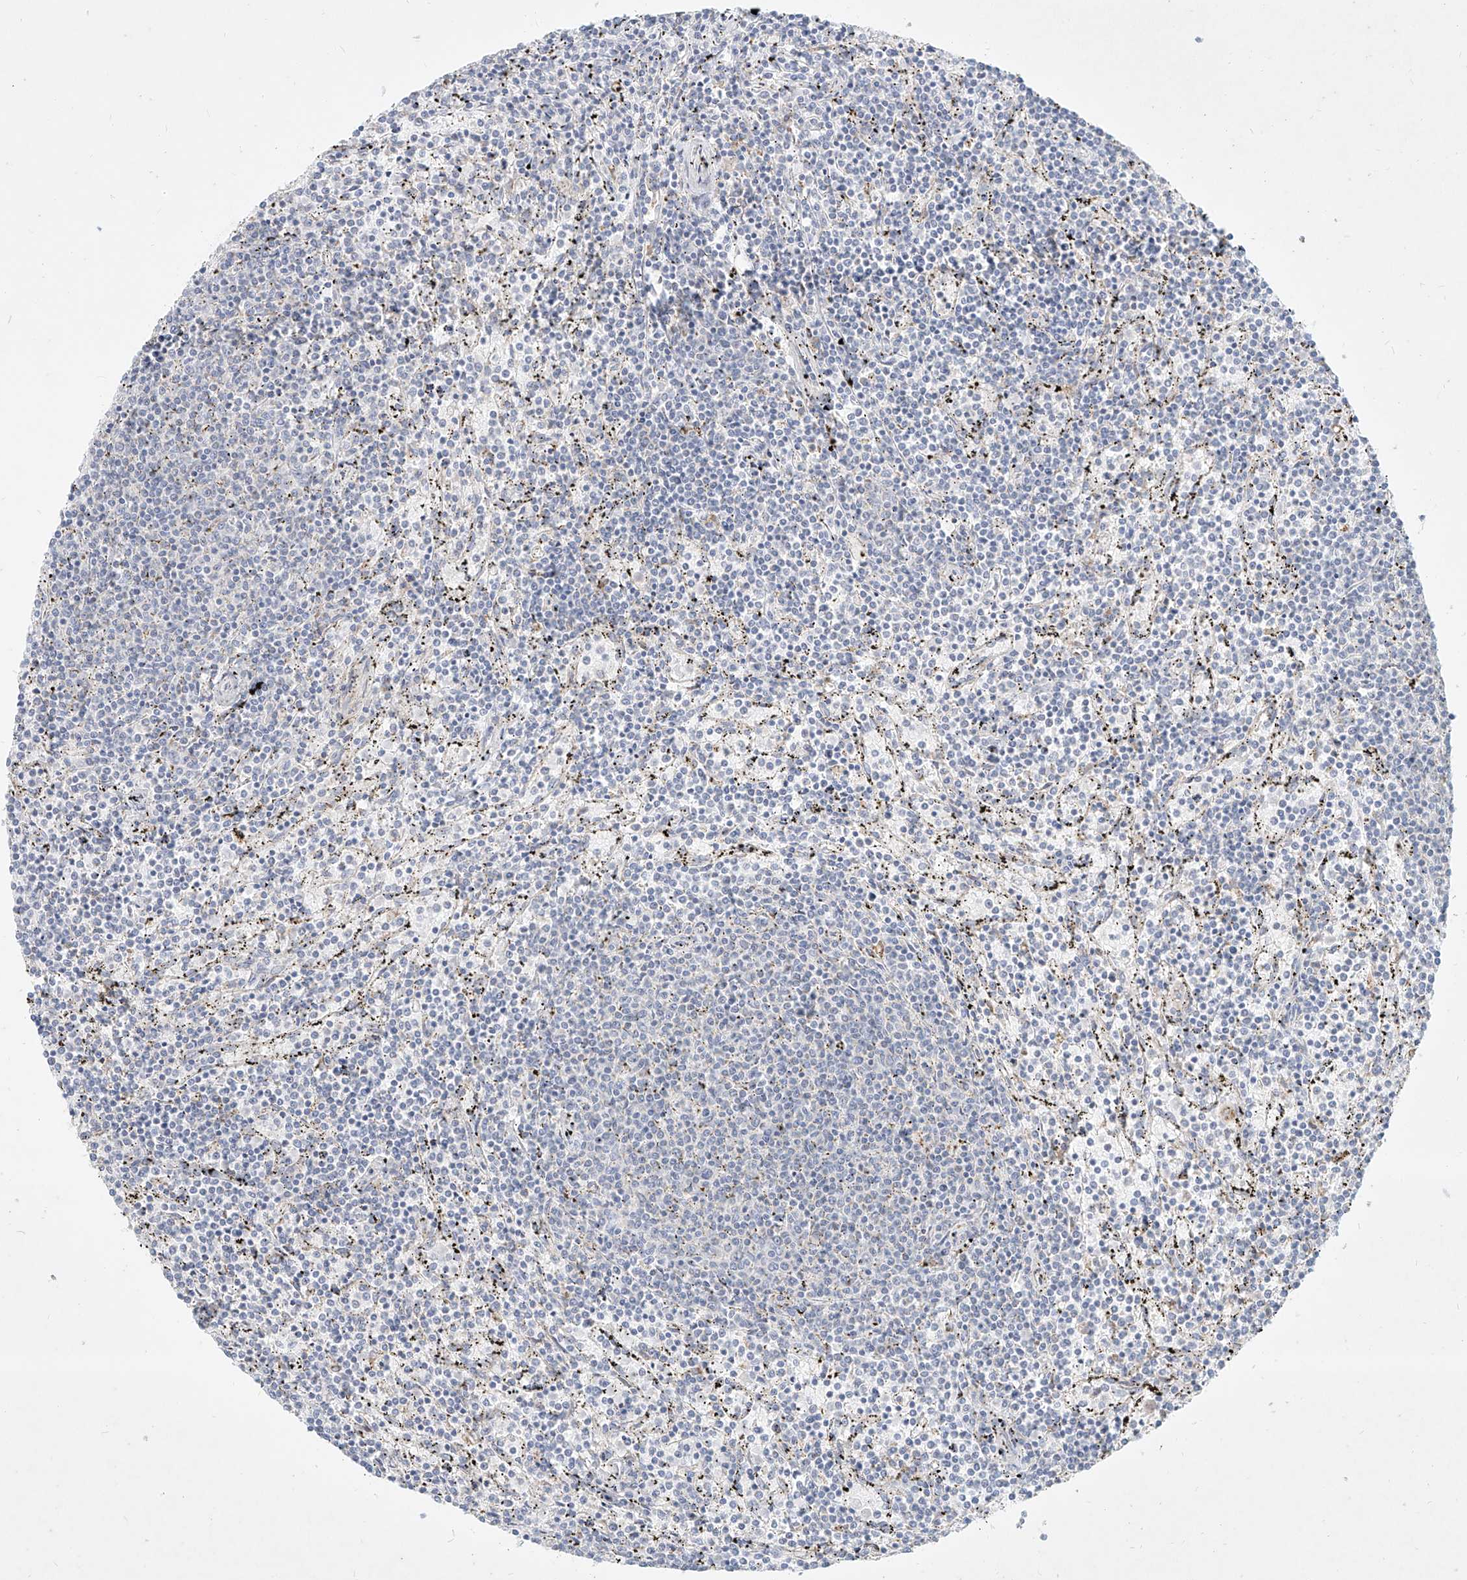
{"staining": {"intensity": "negative", "quantity": "none", "location": "none"}, "tissue": "lymphoma", "cell_type": "Tumor cells", "image_type": "cancer", "snomed": [{"axis": "morphology", "description": "Malignant lymphoma, non-Hodgkin's type, Low grade"}, {"axis": "topography", "description": "Spleen"}], "caption": "Low-grade malignant lymphoma, non-Hodgkin's type stained for a protein using immunohistochemistry demonstrates no positivity tumor cells.", "gene": "MTX2", "patient": {"sex": "female", "age": 50}}